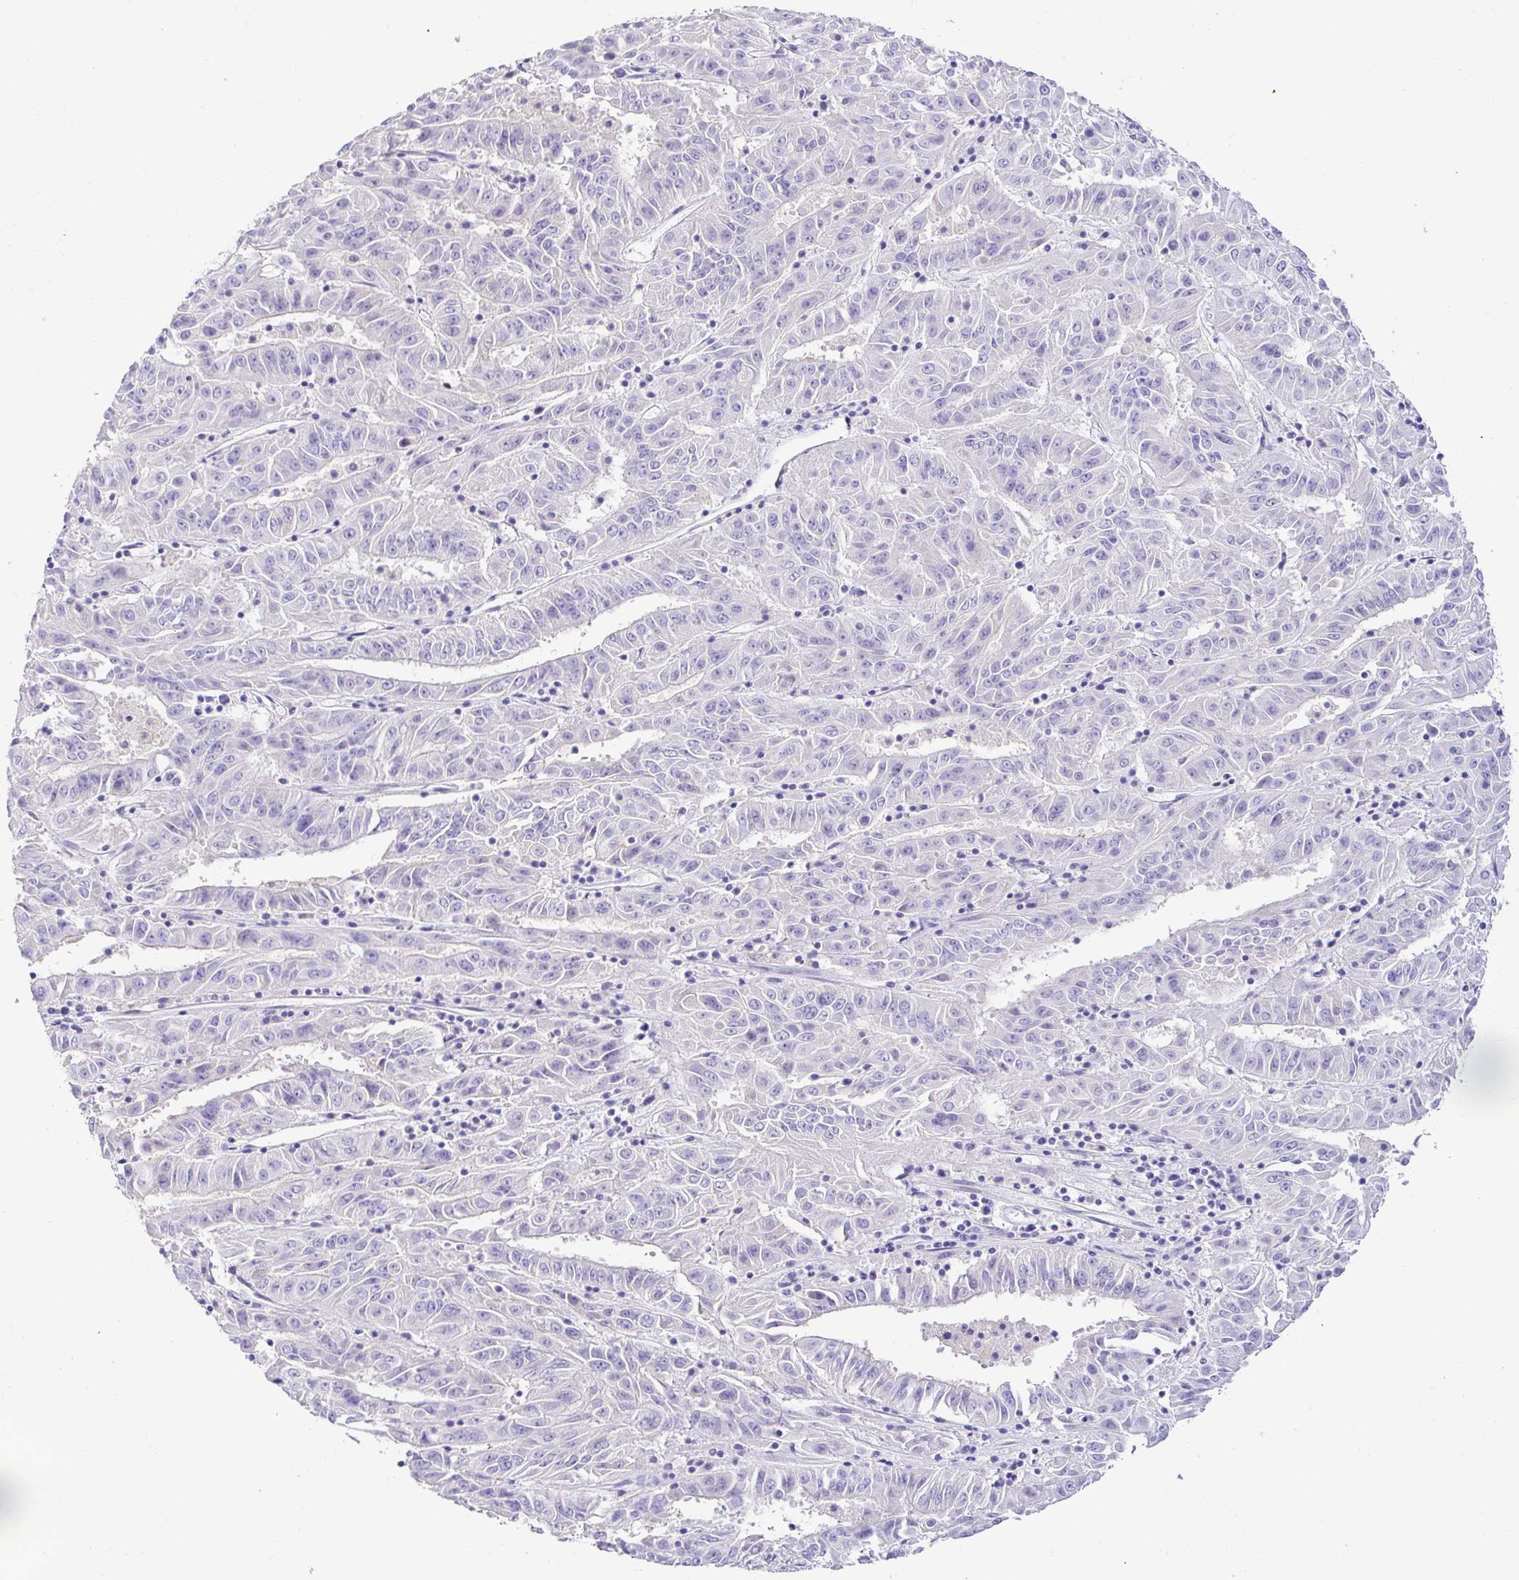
{"staining": {"intensity": "negative", "quantity": "none", "location": "none"}, "tissue": "pancreatic cancer", "cell_type": "Tumor cells", "image_type": "cancer", "snomed": [{"axis": "morphology", "description": "Adenocarcinoma, NOS"}, {"axis": "topography", "description": "Pancreas"}], "caption": "High power microscopy histopathology image of an immunohistochemistry histopathology image of pancreatic cancer, revealing no significant expression in tumor cells.", "gene": "CDO1", "patient": {"sex": "male", "age": 63}}